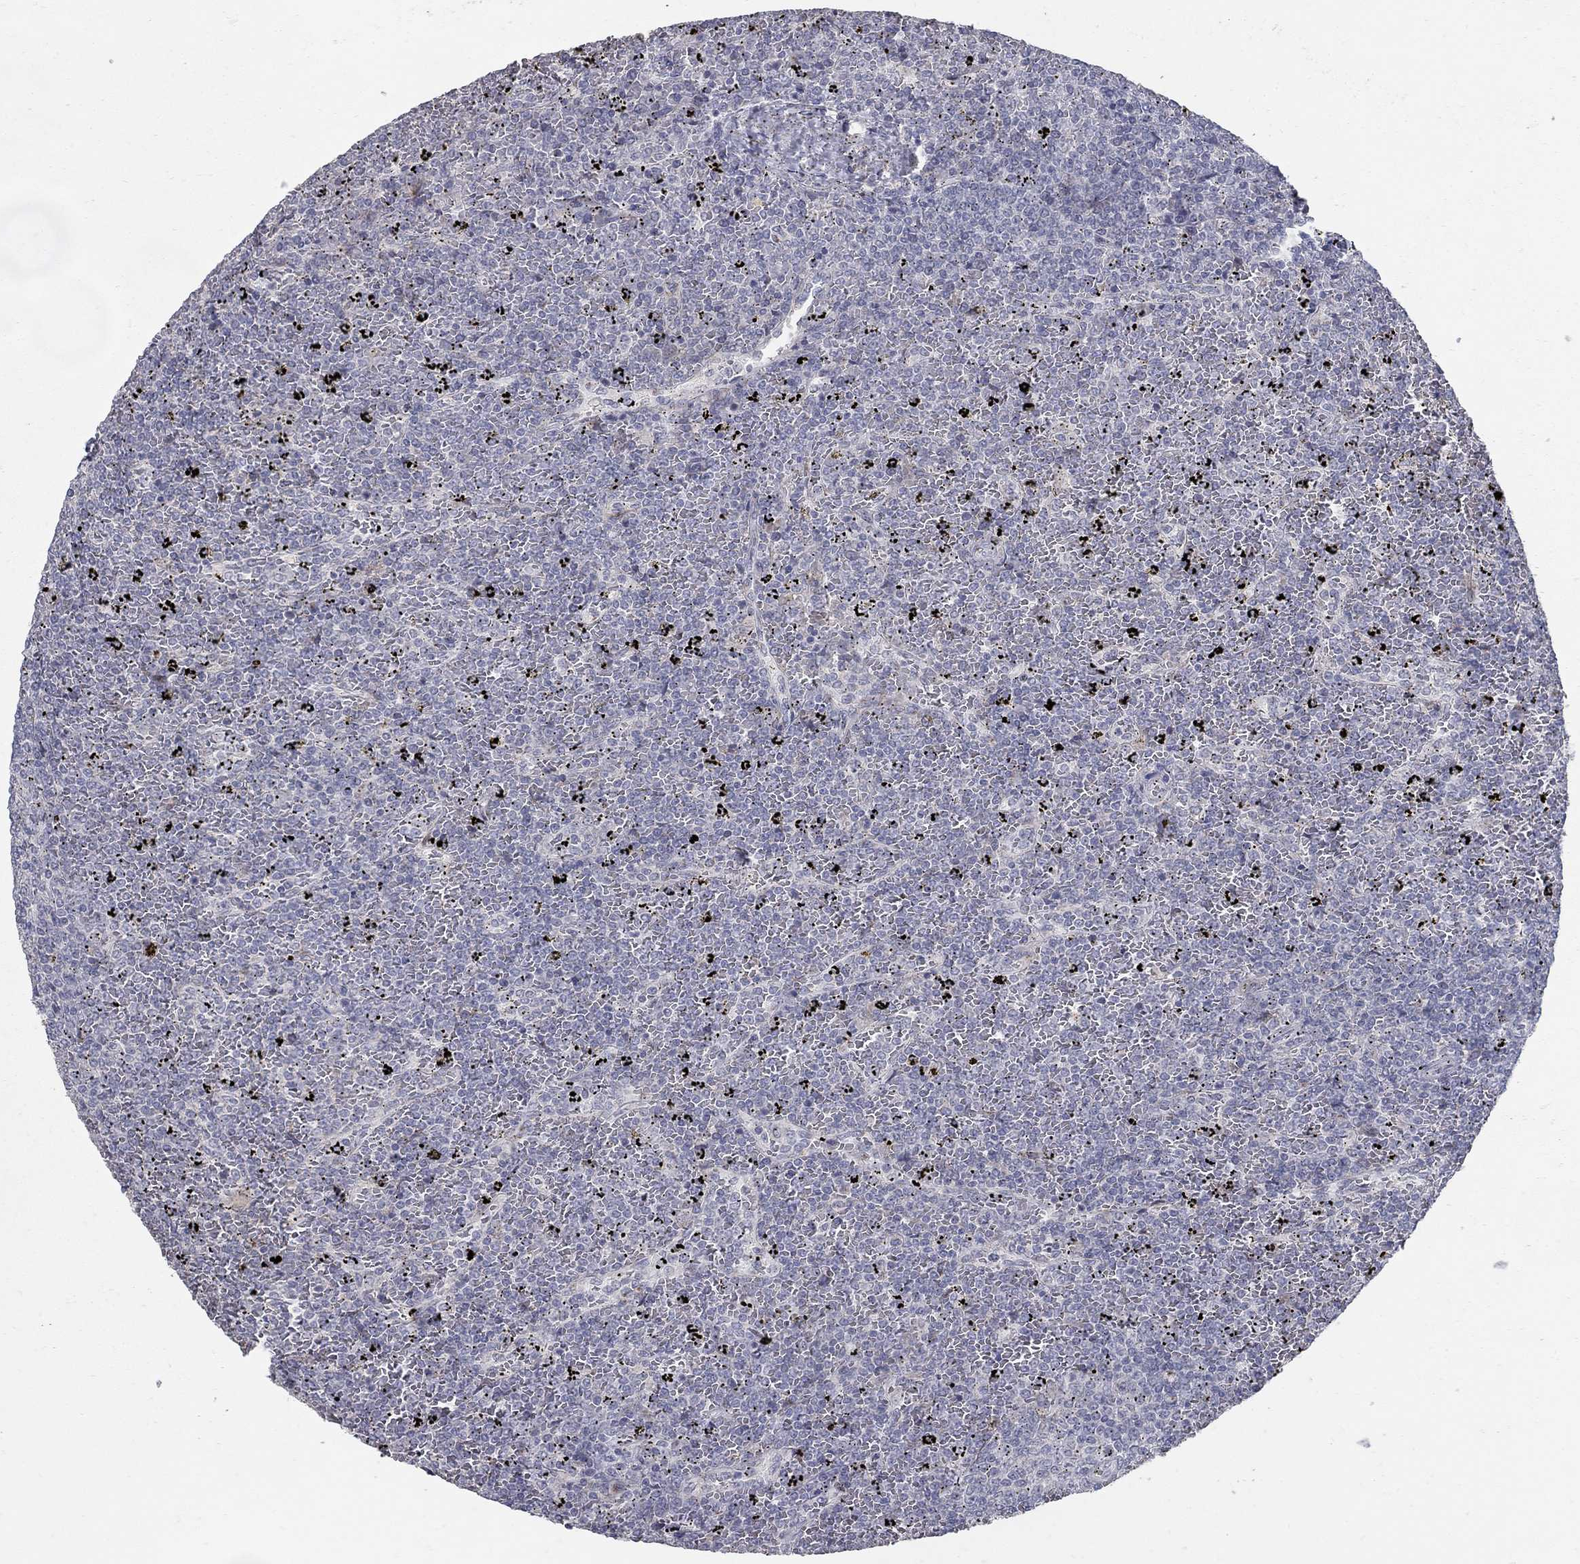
{"staining": {"intensity": "negative", "quantity": "none", "location": "none"}, "tissue": "lymphoma", "cell_type": "Tumor cells", "image_type": "cancer", "snomed": [{"axis": "morphology", "description": "Malignant lymphoma, non-Hodgkin's type, Low grade"}, {"axis": "topography", "description": "Spleen"}], "caption": "Lymphoma was stained to show a protein in brown. There is no significant positivity in tumor cells.", "gene": "KIAA0319L", "patient": {"sex": "female", "age": 77}}